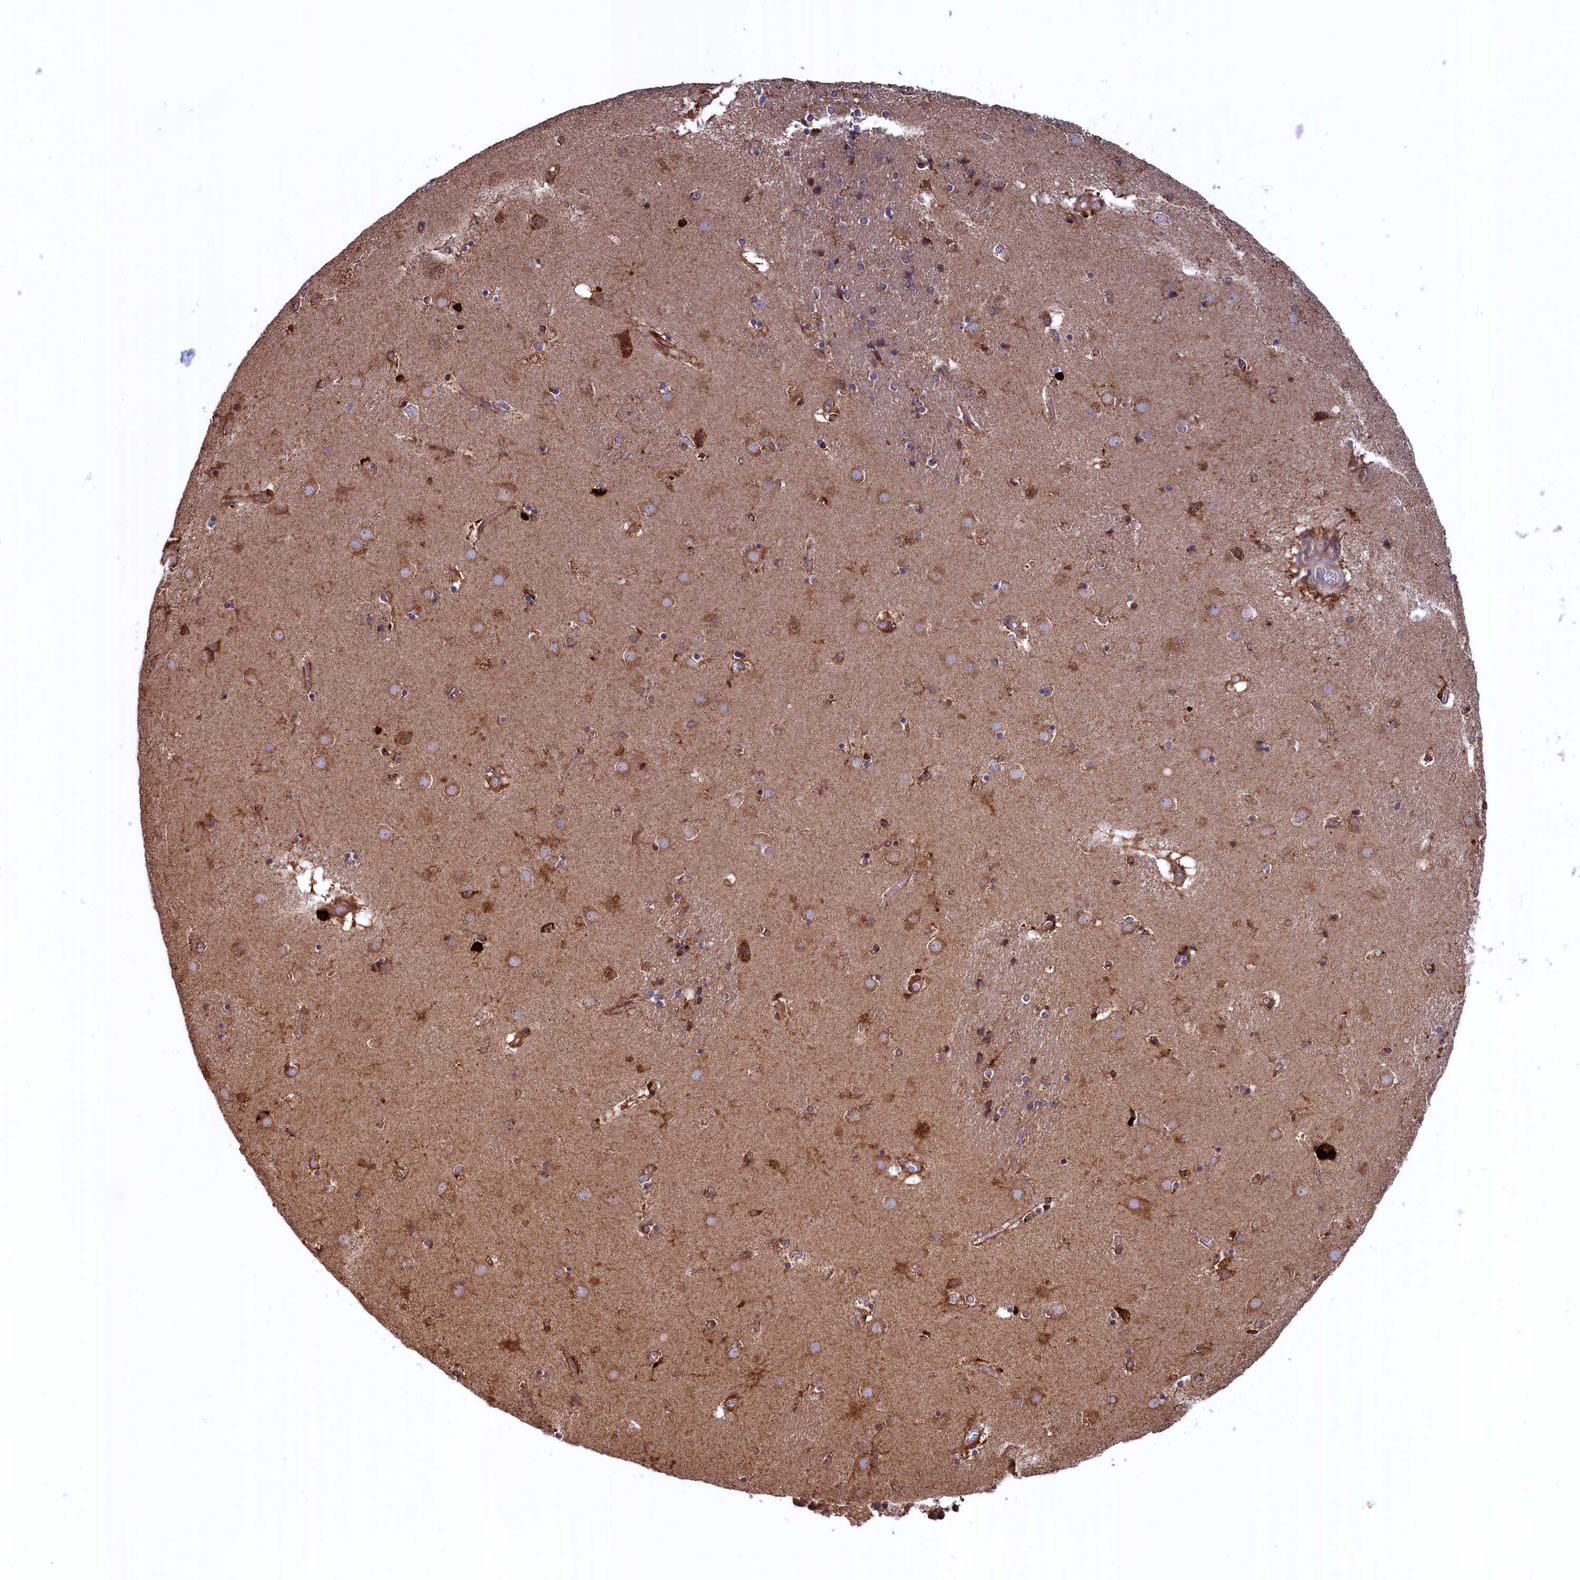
{"staining": {"intensity": "moderate", "quantity": "25%-75%", "location": "cytoplasmic/membranous"}, "tissue": "caudate", "cell_type": "Glial cells", "image_type": "normal", "snomed": [{"axis": "morphology", "description": "Normal tissue, NOS"}, {"axis": "topography", "description": "Lateral ventricle wall"}], "caption": "Immunohistochemistry staining of benign caudate, which shows medium levels of moderate cytoplasmic/membranous positivity in approximately 25%-75% of glial cells indicating moderate cytoplasmic/membranous protein staining. The staining was performed using DAB (3,3'-diaminobenzidine) (brown) for protein detection and nuclei were counterstained in hematoxylin (blue).", "gene": "PLA2G4C", "patient": {"sex": "male", "age": 70}}